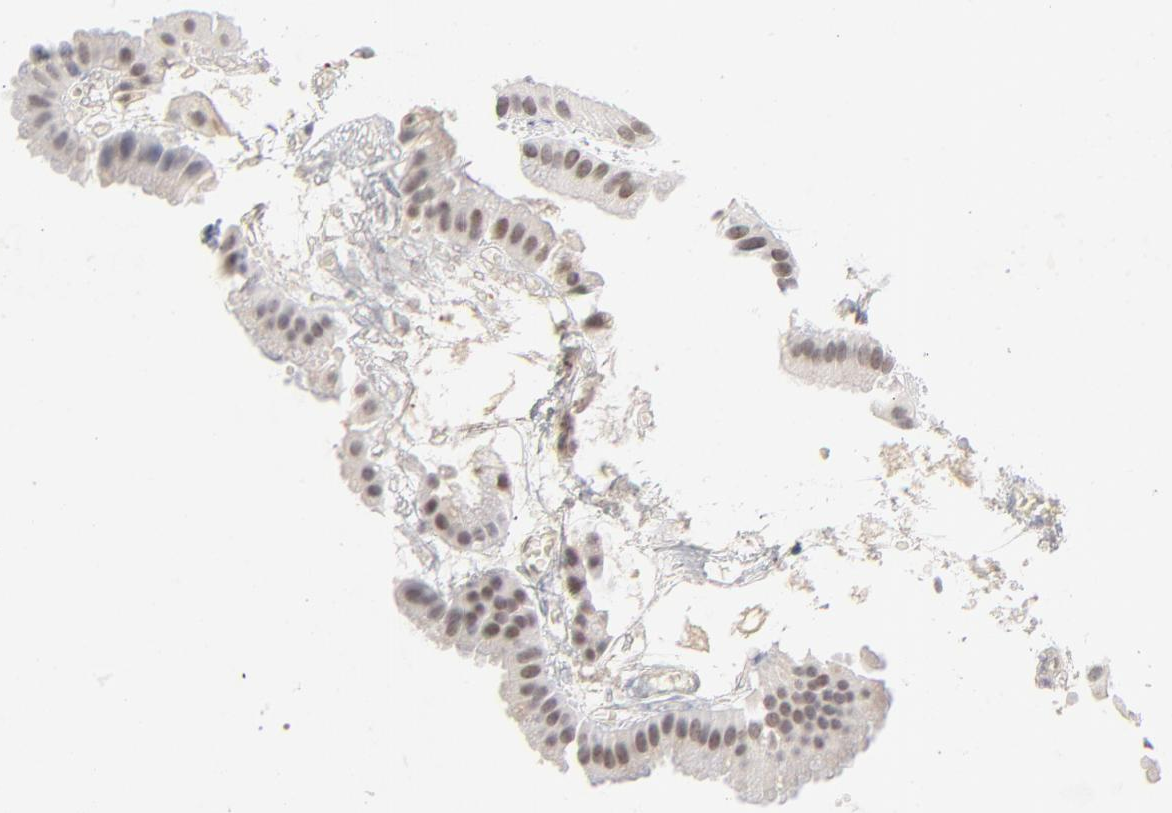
{"staining": {"intensity": "weak", "quantity": "25%-75%", "location": "nuclear"}, "tissue": "gallbladder", "cell_type": "Glandular cells", "image_type": "normal", "snomed": [{"axis": "morphology", "description": "Normal tissue, NOS"}, {"axis": "topography", "description": "Gallbladder"}], "caption": "This micrograph reveals IHC staining of unremarkable human gallbladder, with low weak nuclear staining in about 25%-75% of glandular cells.", "gene": "ORC2", "patient": {"sex": "female", "age": 63}}